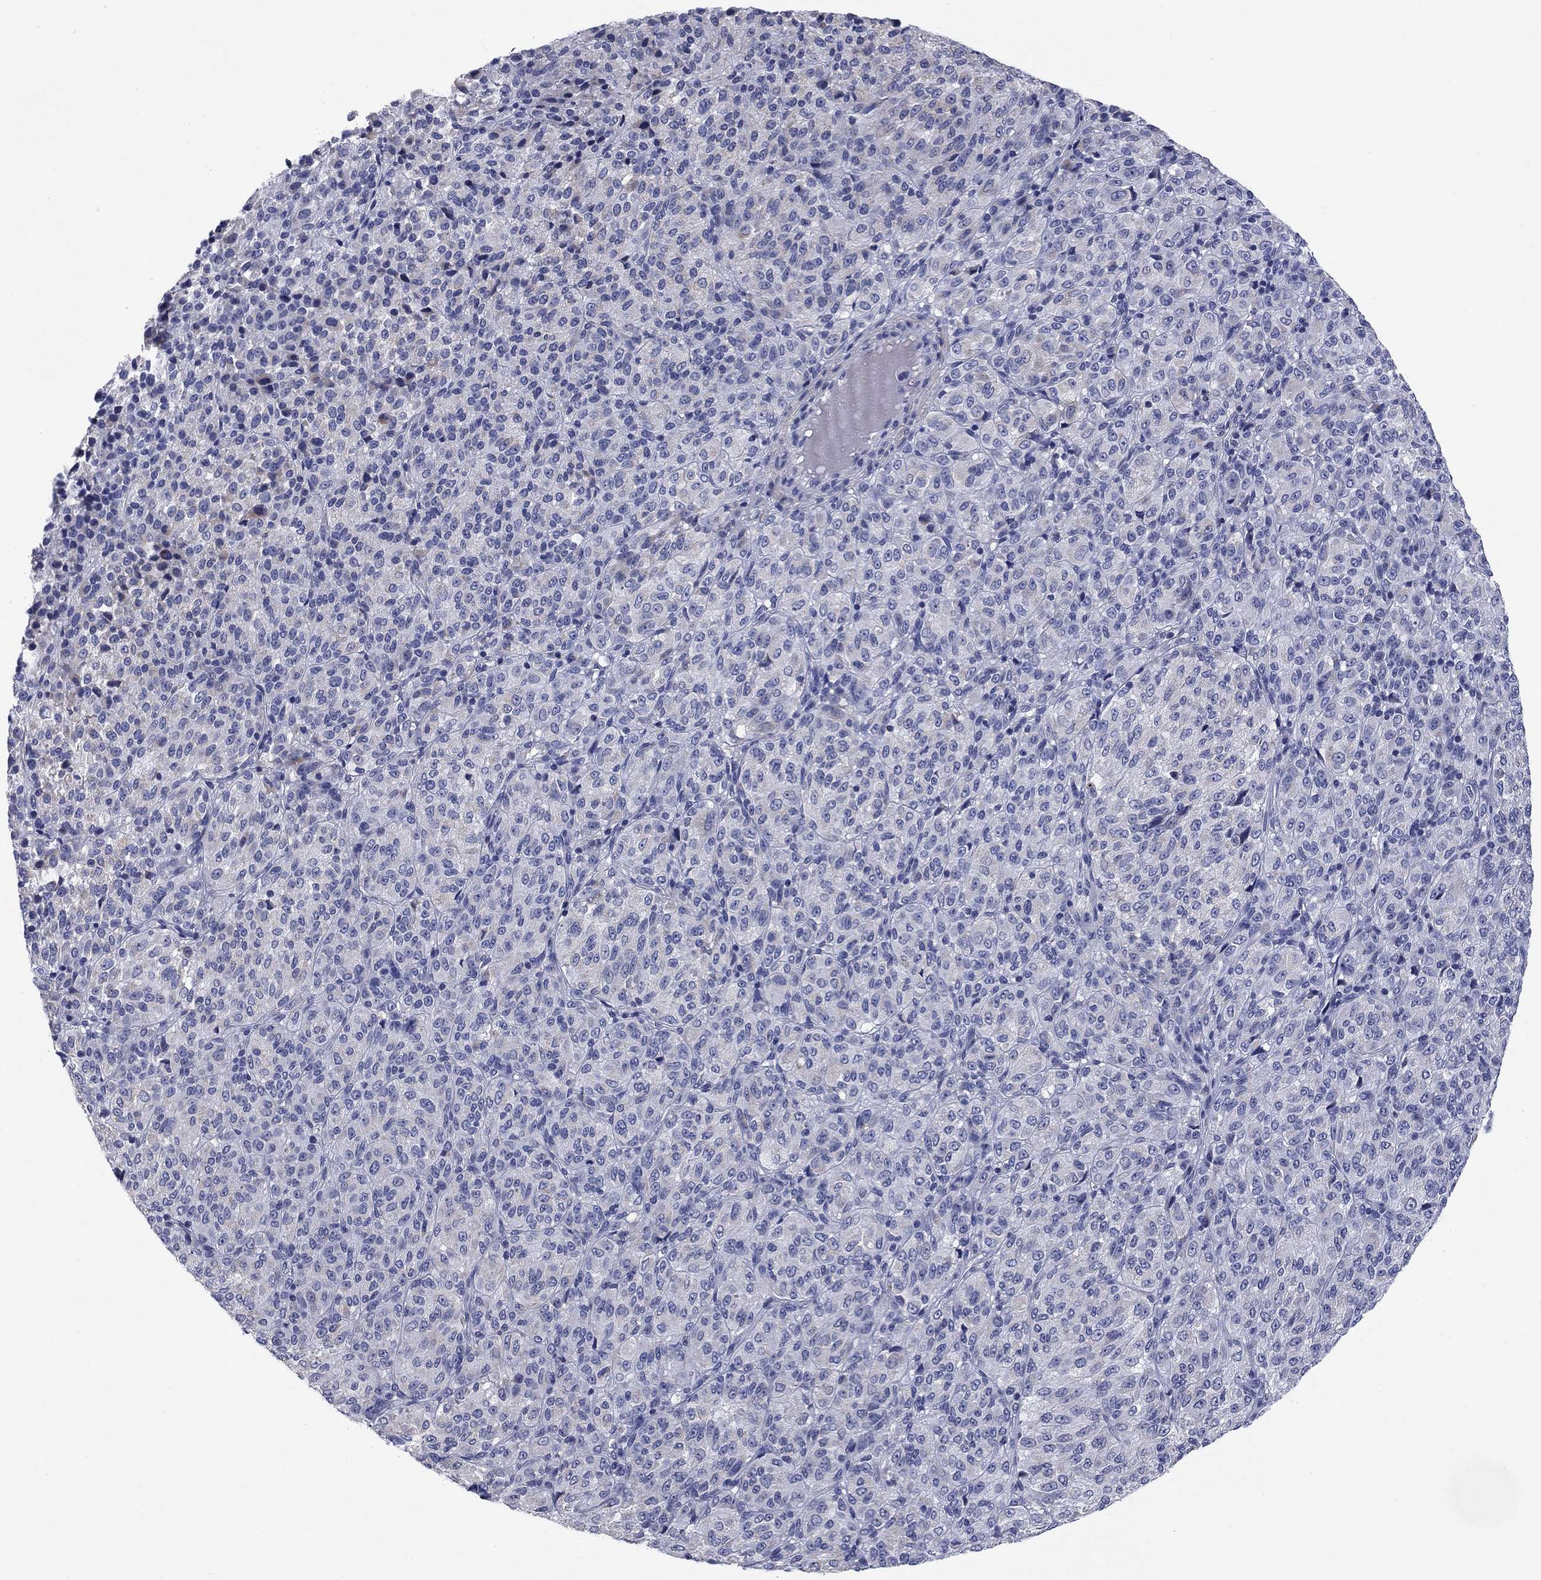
{"staining": {"intensity": "negative", "quantity": "none", "location": "none"}, "tissue": "melanoma", "cell_type": "Tumor cells", "image_type": "cancer", "snomed": [{"axis": "morphology", "description": "Malignant melanoma, Metastatic site"}, {"axis": "topography", "description": "Brain"}], "caption": "Protein analysis of malignant melanoma (metastatic site) displays no significant expression in tumor cells.", "gene": "FRK", "patient": {"sex": "female", "age": 56}}